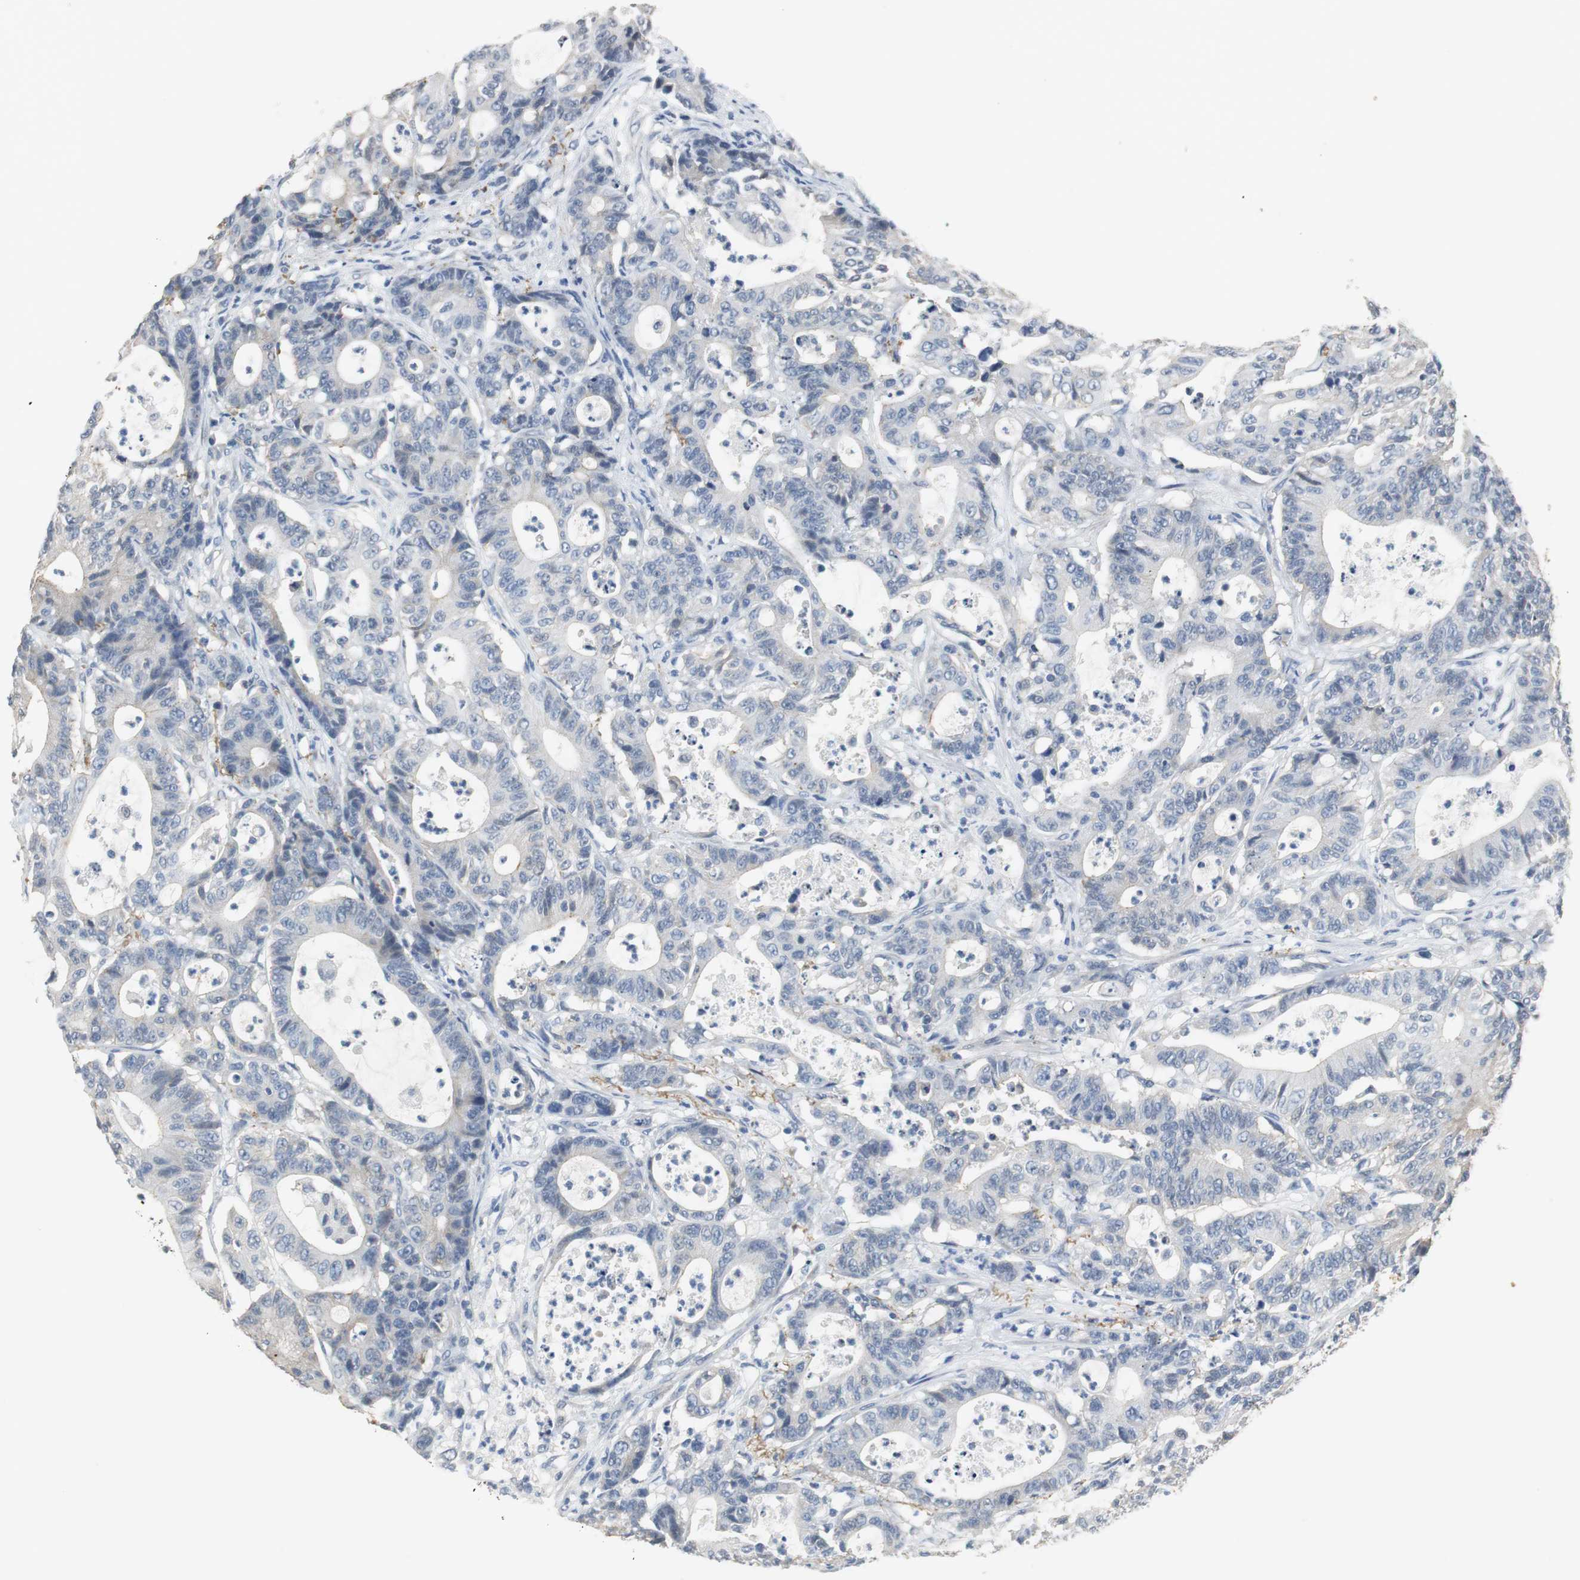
{"staining": {"intensity": "weak", "quantity": "<25%", "location": "cytoplasmic/membranous"}, "tissue": "colorectal cancer", "cell_type": "Tumor cells", "image_type": "cancer", "snomed": [{"axis": "morphology", "description": "Adenocarcinoma, NOS"}, {"axis": "topography", "description": "Colon"}], "caption": "Tumor cells are negative for protein expression in human adenocarcinoma (colorectal). (Stains: DAB (3,3'-diaminobenzidine) immunohistochemistry with hematoxylin counter stain, Microscopy: brightfield microscopy at high magnification).", "gene": "MUC7", "patient": {"sex": "female", "age": 84}}